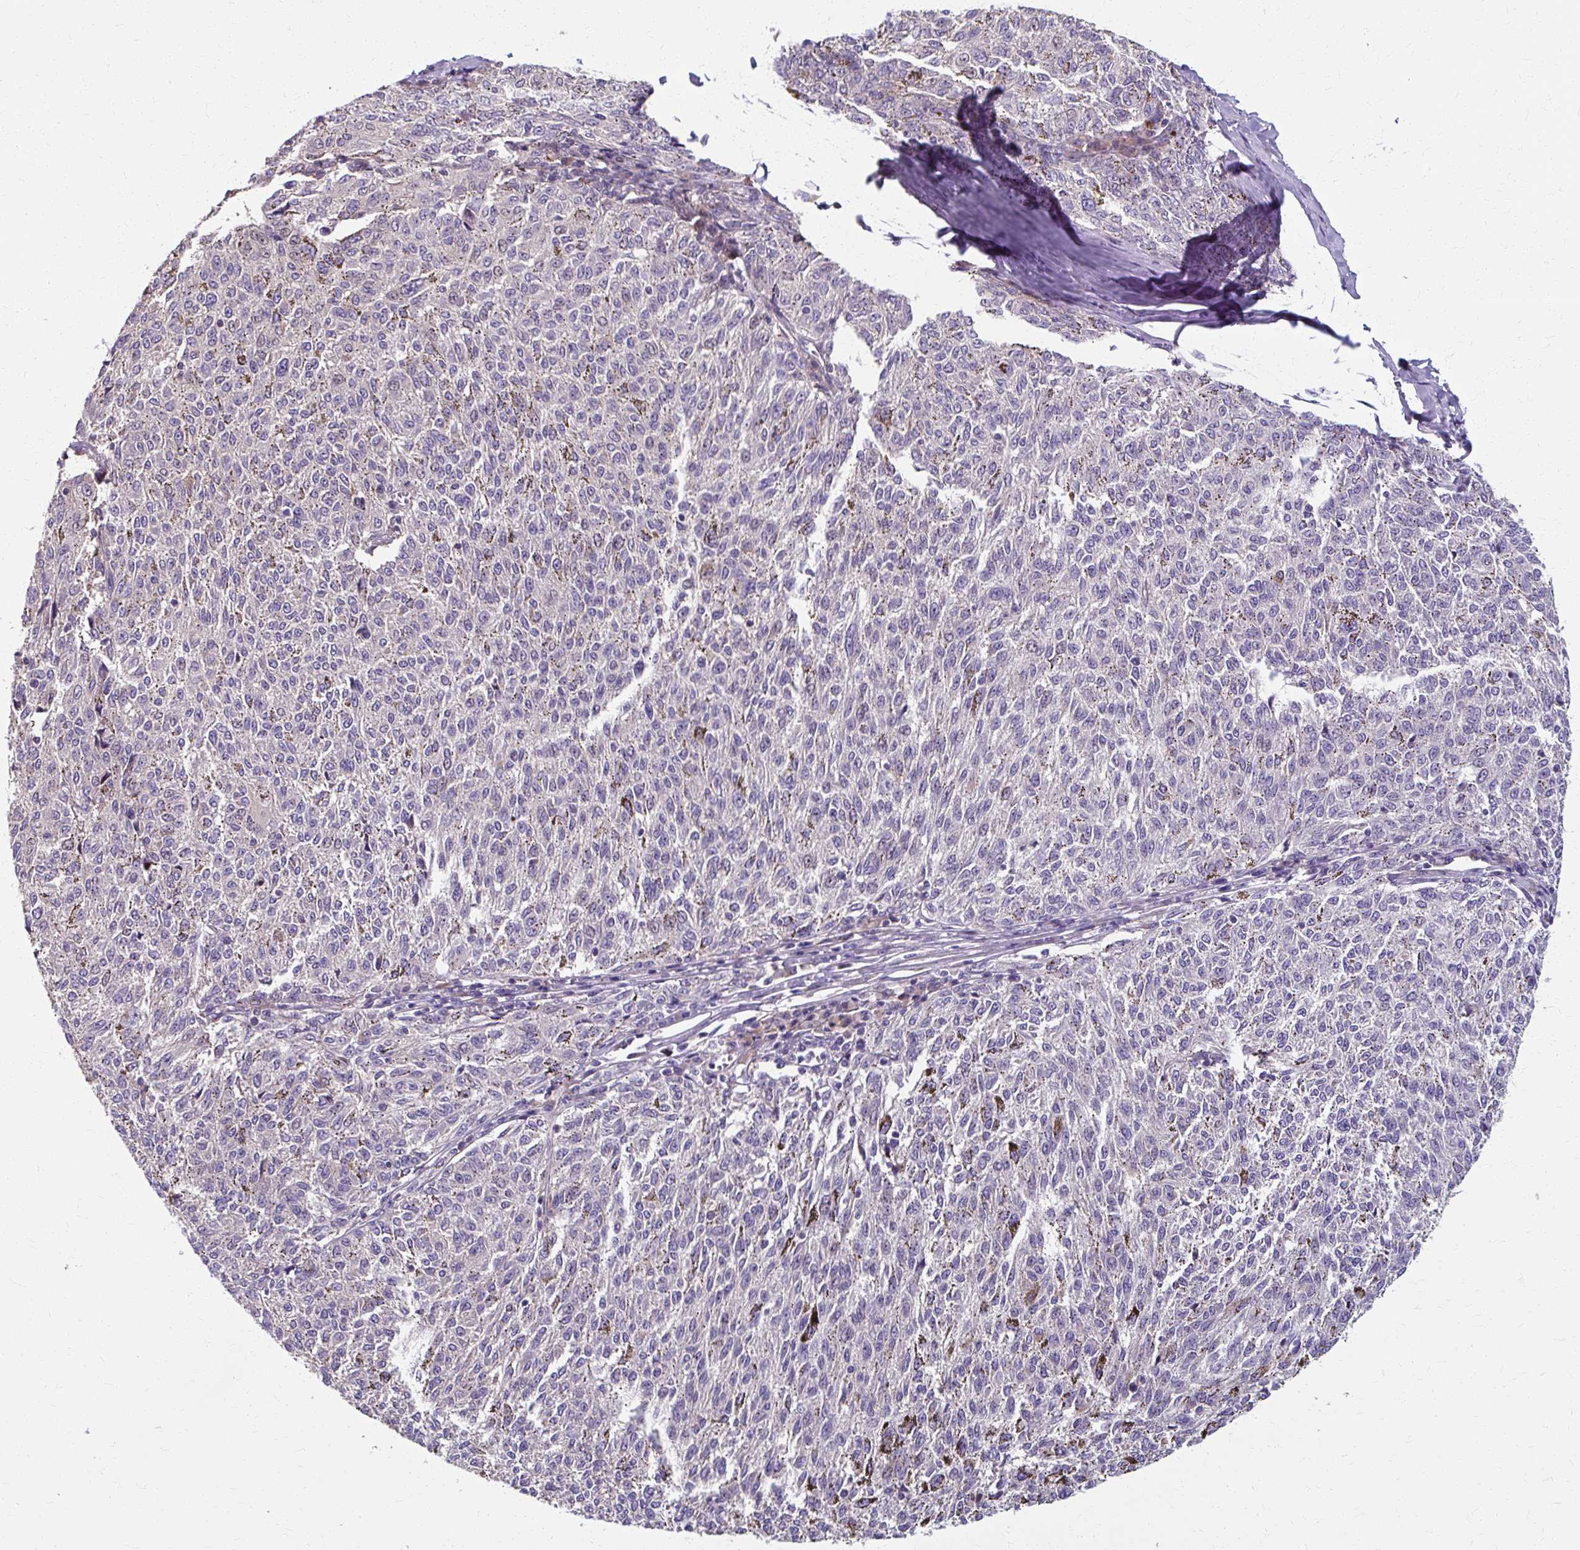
{"staining": {"intensity": "negative", "quantity": "none", "location": "none"}, "tissue": "melanoma", "cell_type": "Tumor cells", "image_type": "cancer", "snomed": [{"axis": "morphology", "description": "Malignant melanoma, NOS"}, {"axis": "topography", "description": "Skin"}], "caption": "Tumor cells show no significant staining in melanoma. (Brightfield microscopy of DAB (3,3'-diaminobenzidine) IHC at high magnification).", "gene": "ZNF555", "patient": {"sex": "female", "age": 72}}